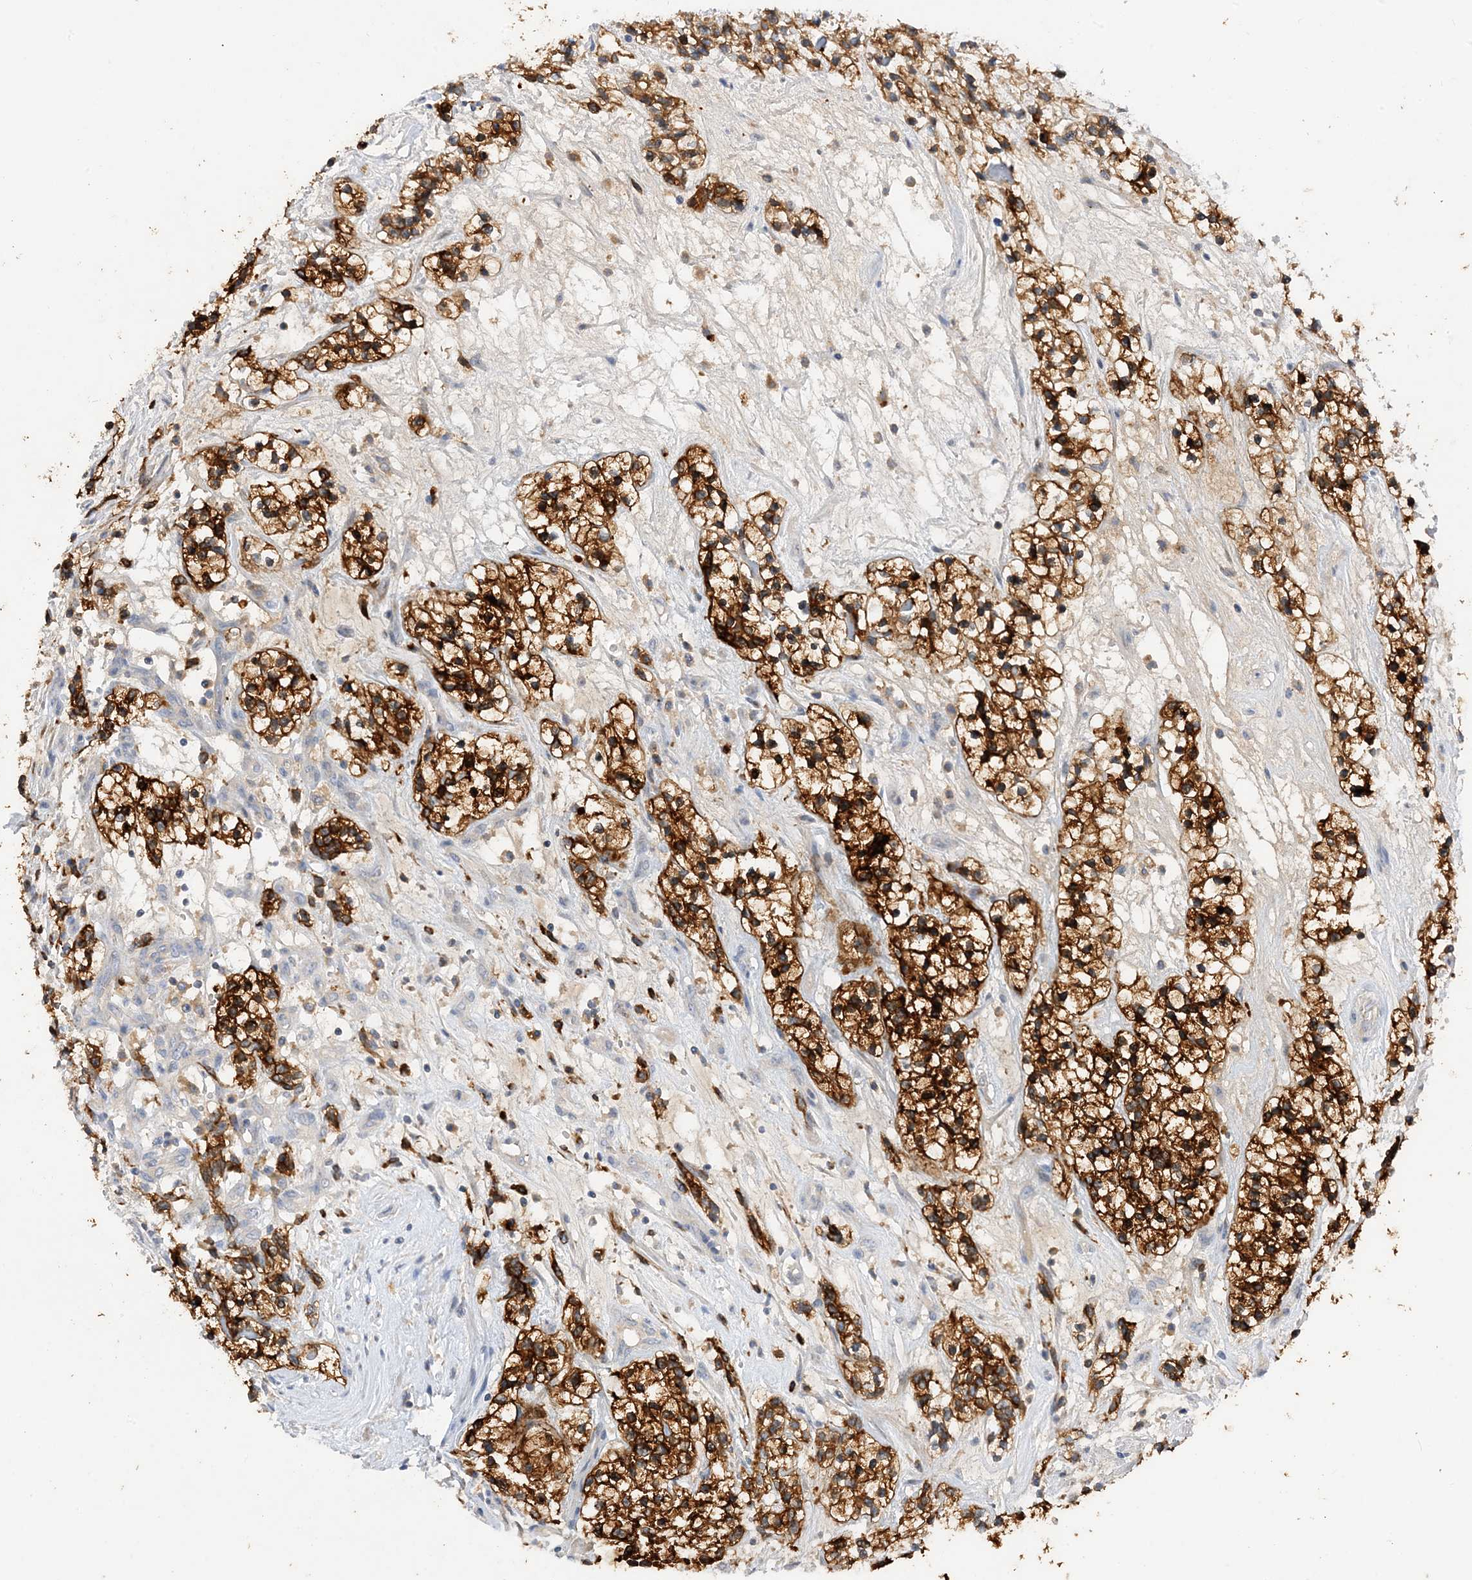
{"staining": {"intensity": "strong", "quantity": ">75%", "location": "cytoplasmic/membranous"}, "tissue": "renal cancer", "cell_type": "Tumor cells", "image_type": "cancer", "snomed": [{"axis": "morphology", "description": "Adenocarcinoma, NOS"}, {"axis": "topography", "description": "Kidney"}], "caption": "A high amount of strong cytoplasmic/membranous staining is appreciated in approximately >75% of tumor cells in renal cancer tissue.", "gene": "ARV1", "patient": {"sex": "female", "age": 57}}